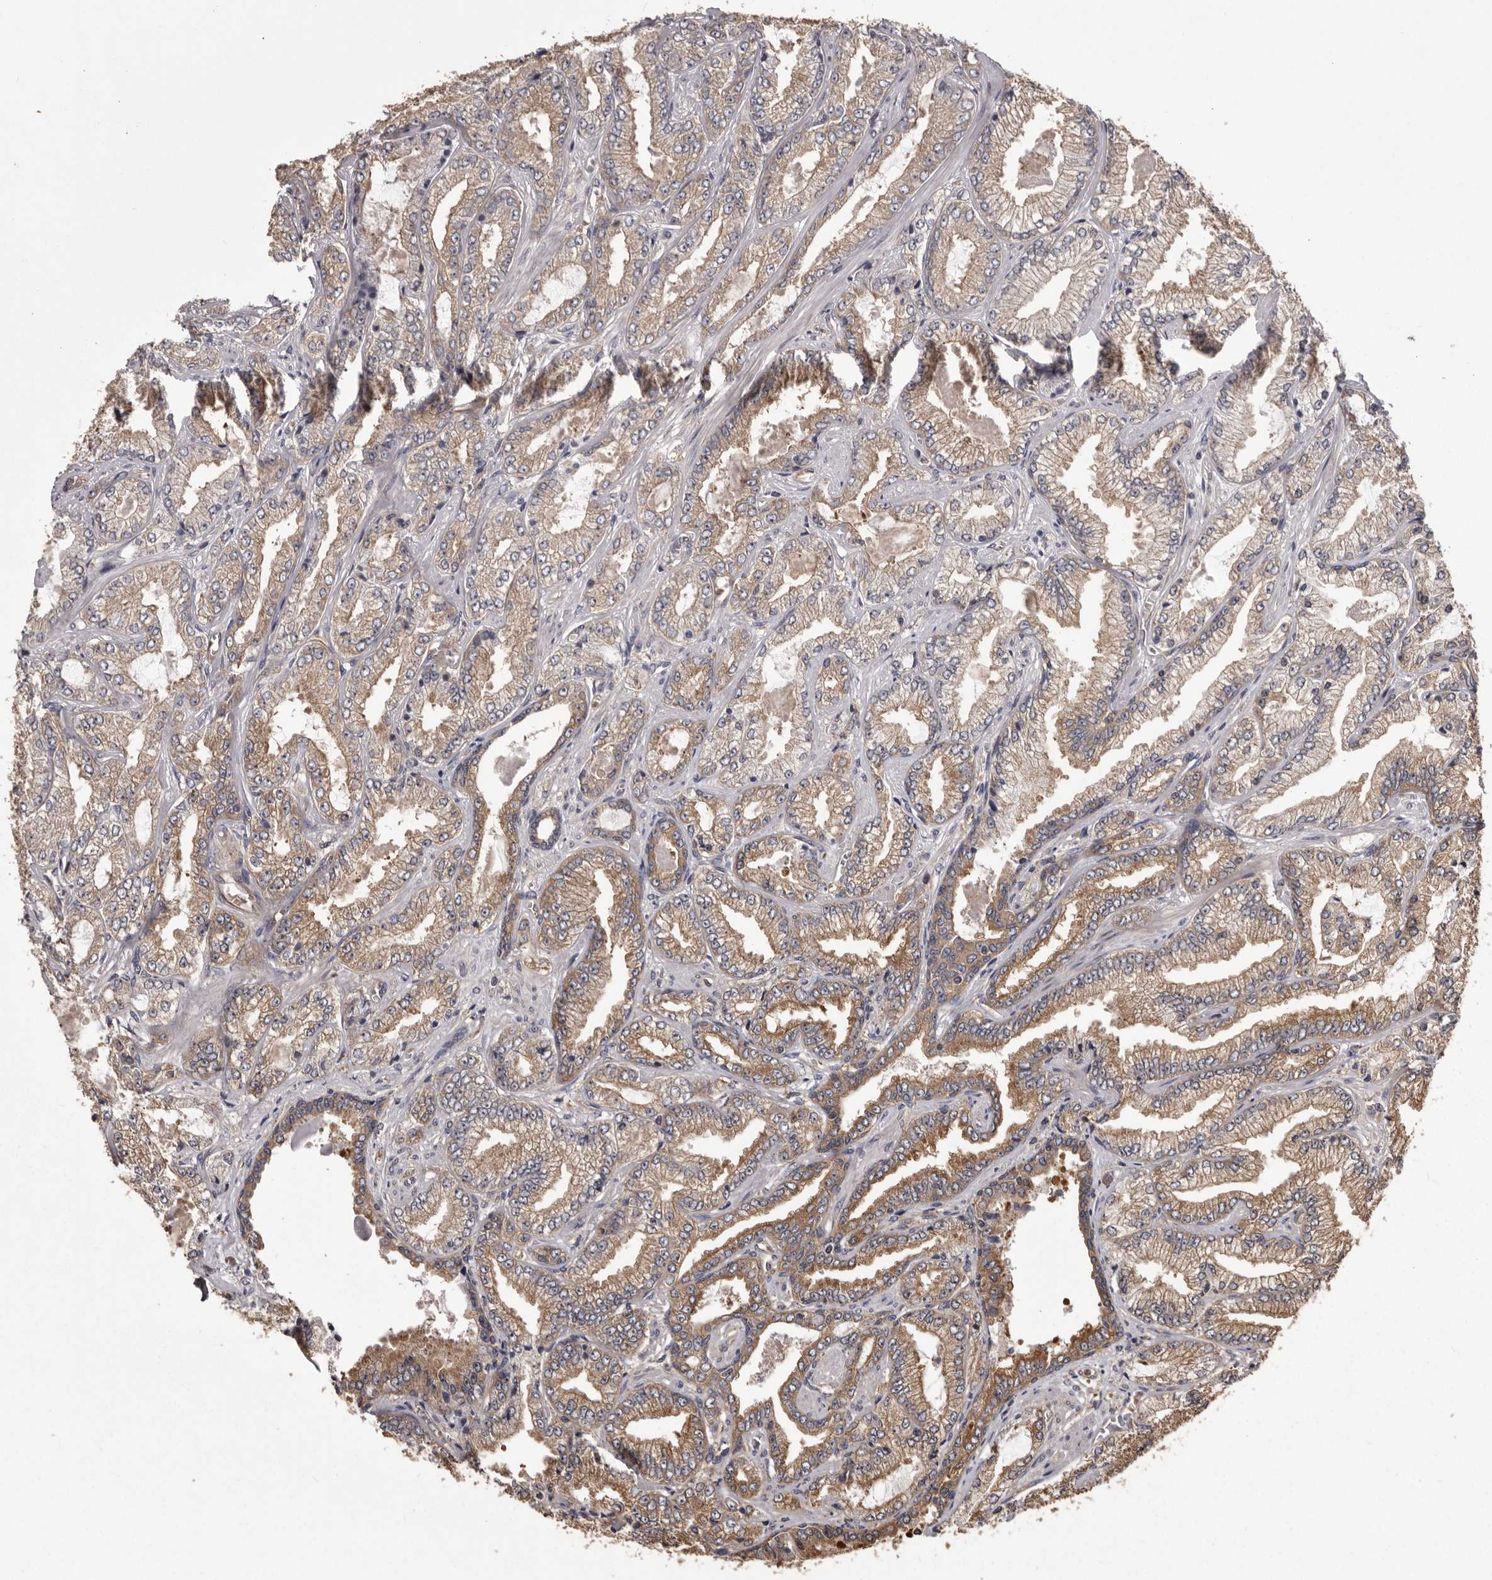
{"staining": {"intensity": "moderate", "quantity": ">75%", "location": "cytoplasmic/membranous"}, "tissue": "prostate cancer", "cell_type": "Tumor cells", "image_type": "cancer", "snomed": [{"axis": "morphology", "description": "Adenocarcinoma, High grade"}, {"axis": "topography", "description": "Prostate"}], "caption": "Approximately >75% of tumor cells in prostate cancer reveal moderate cytoplasmic/membranous protein positivity as visualized by brown immunohistochemical staining.", "gene": "DARS1", "patient": {"sex": "male", "age": 71}}